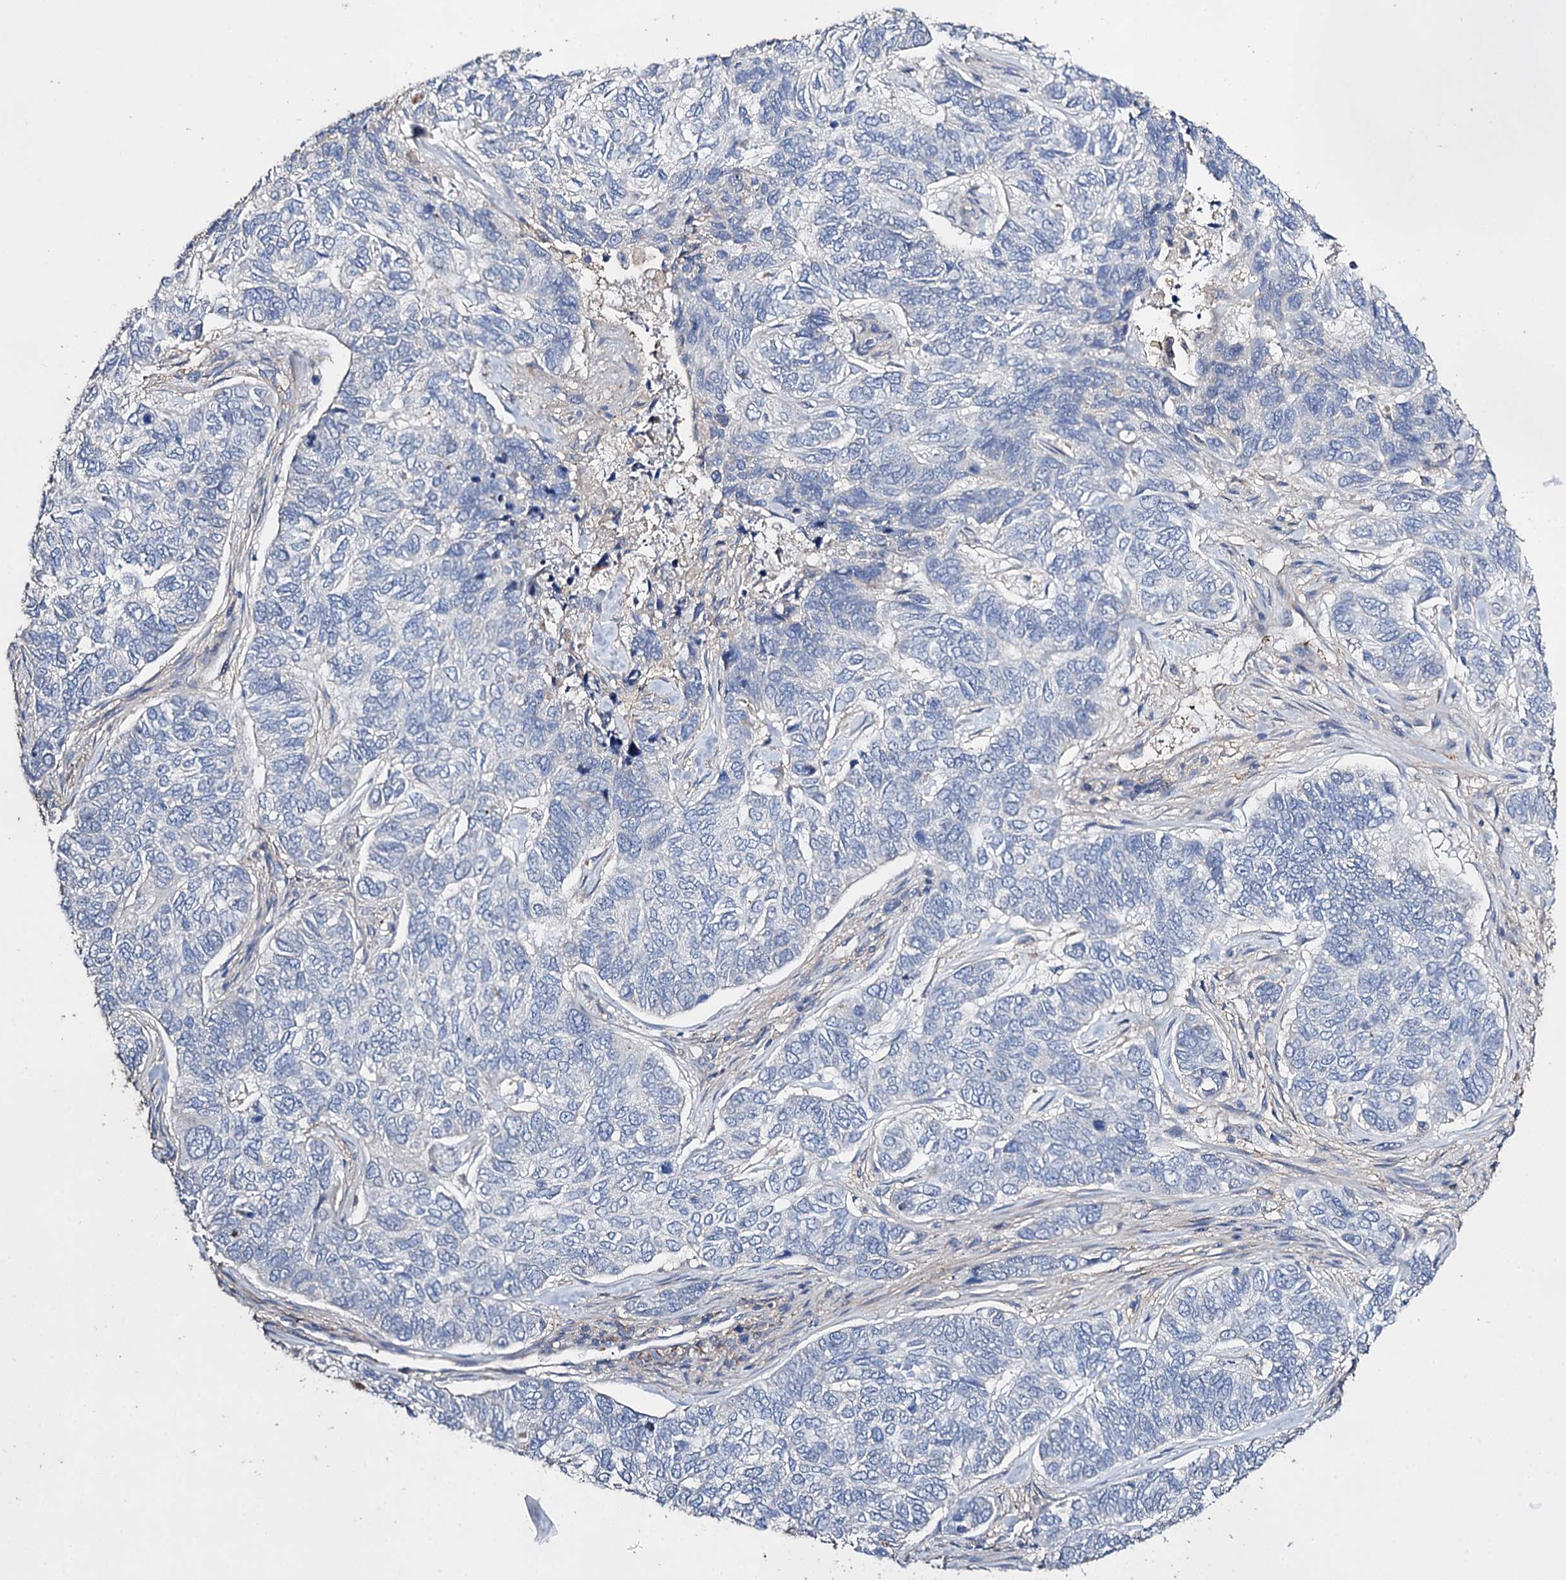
{"staining": {"intensity": "negative", "quantity": "none", "location": "none"}, "tissue": "skin cancer", "cell_type": "Tumor cells", "image_type": "cancer", "snomed": [{"axis": "morphology", "description": "Basal cell carcinoma"}, {"axis": "topography", "description": "Skin"}], "caption": "Skin cancer was stained to show a protein in brown. There is no significant expression in tumor cells. (Brightfield microscopy of DAB IHC at high magnification).", "gene": "DNAH6", "patient": {"sex": "female", "age": 65}}